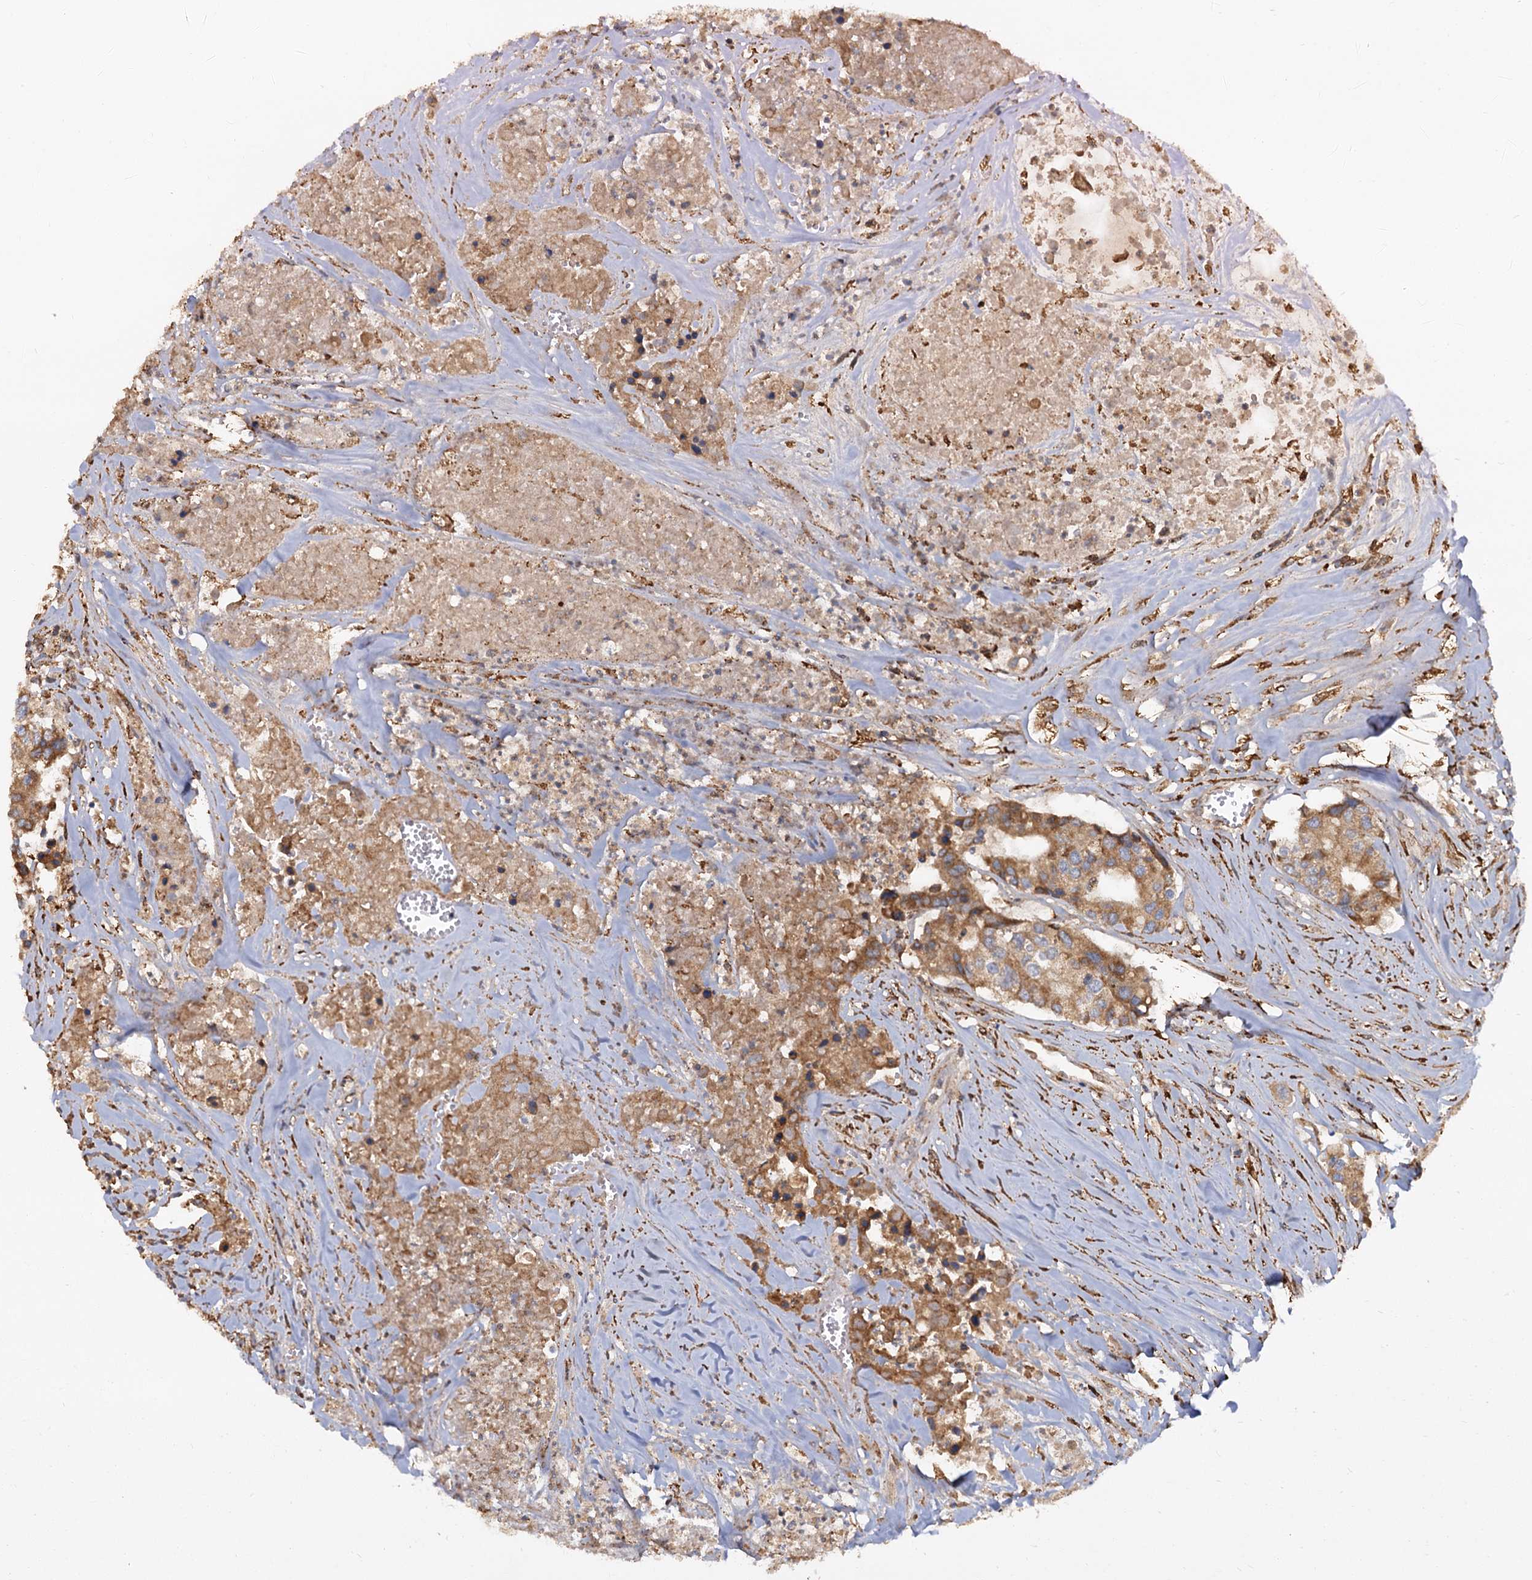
{"staining": {"intensity": "moderate", "quantity": ">75%", "location": "cytoplasmic/membranous"}, "tissue": "colorectal cancer", "cell_type": "Tumor cells", "image_type": "cancer", "snomed": [{"axis": "morphology", "description": "Adenocarcinoma, NOS"}, {"axis": "topography", "description": "Colon"}], "caption": "Human adenocarcinoma (colorectal) stained with a protein marker demonstrates moderate staining in tumor cells.", "gene": "LRRC51", "patient": {"sex": "male", "age": 77}}